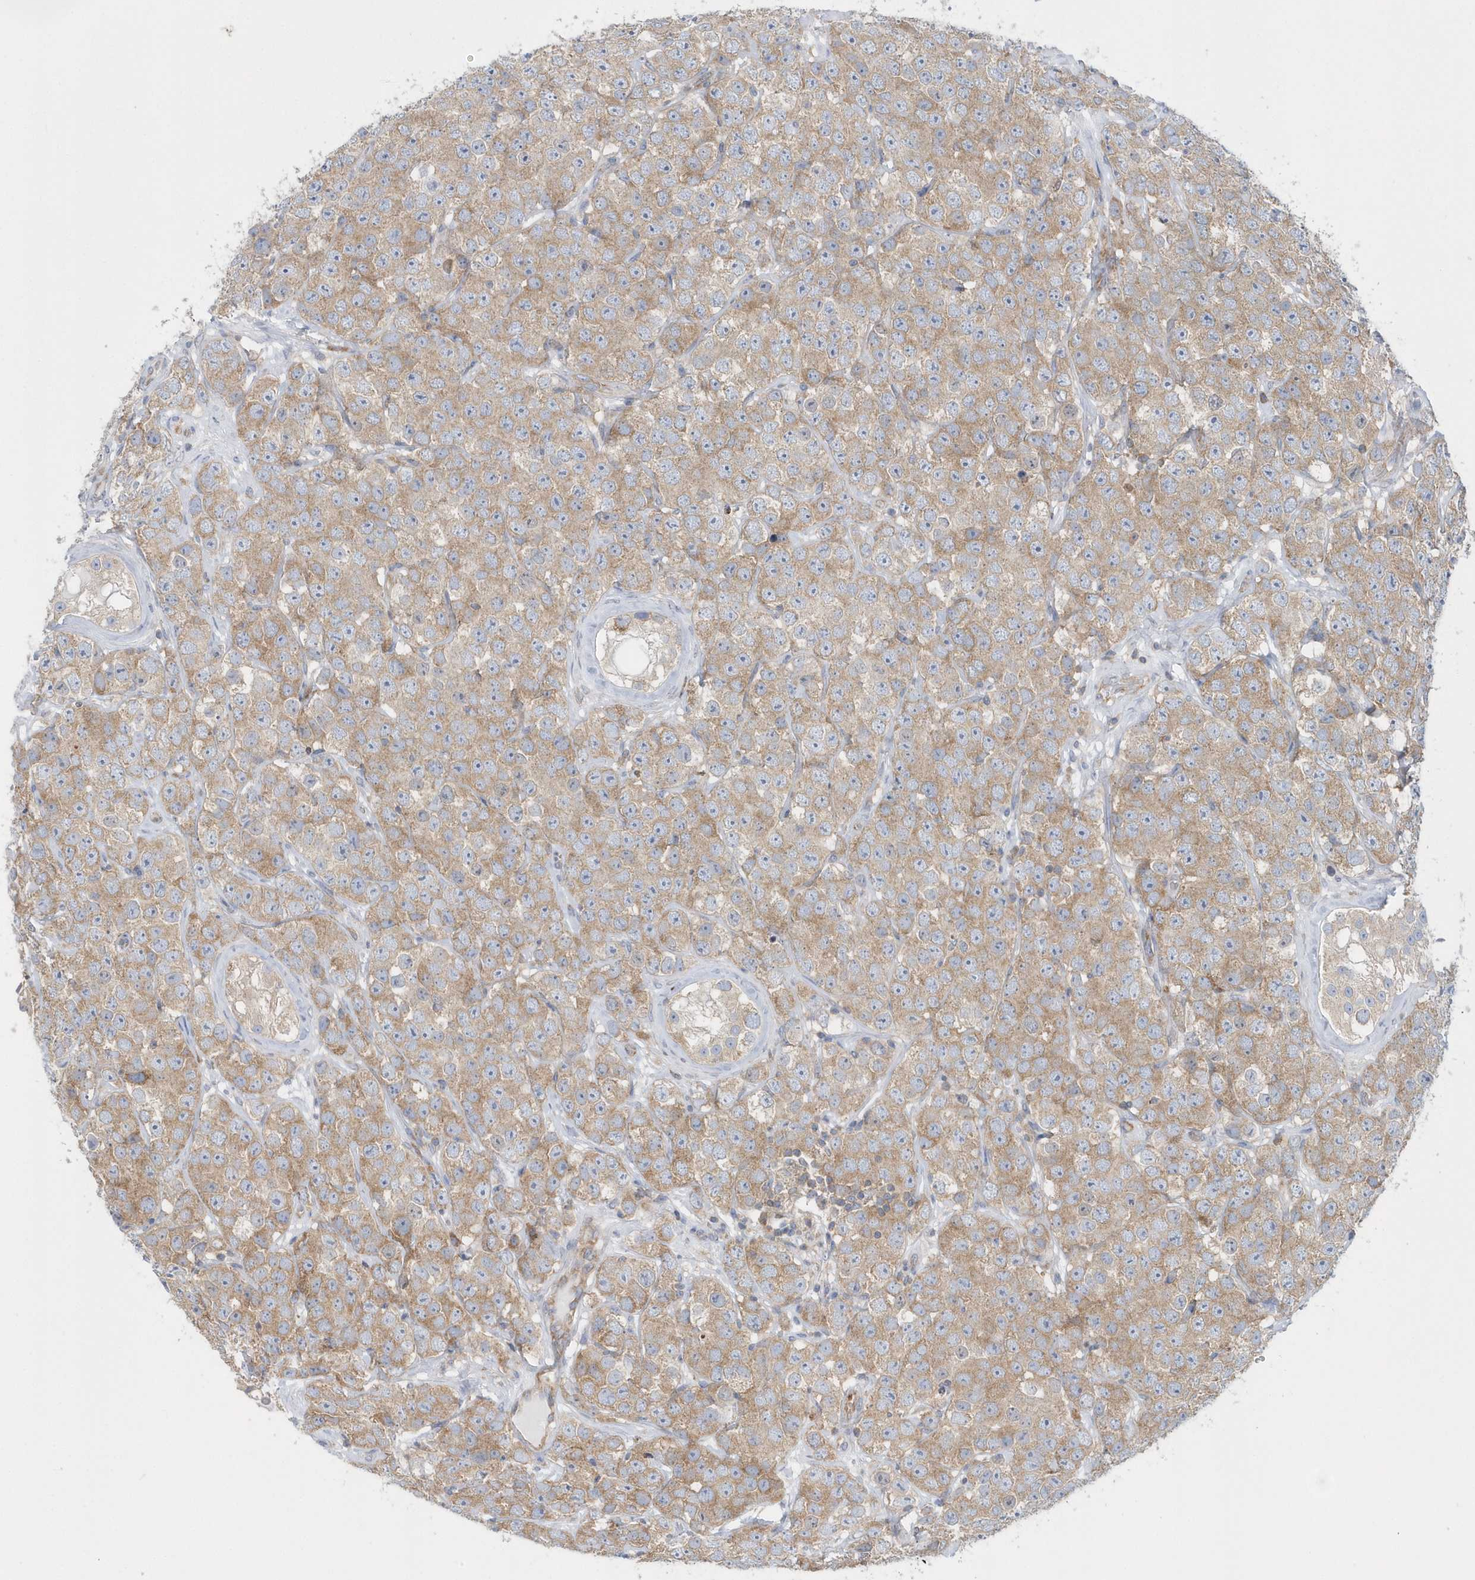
{"staining": {"intensity": "moderate", "quantity": ">75%", "location": "cytoplasmic/membranous"}, "tissue": "testis cancer", "cell_type": "Tumor cells", "image_type": "cancer", "snomed": [{"axis": "morphology", "description": "Seminoma, NOS"}, {"axis": "topography", "description": "Testis"}], "caption": "Protein staining reveals moderate cytoplasmic/membranous positivity in about >75% of tumor cells in testis seminoma. (DAB = brown stain, brightfield microscopy at high magnification).", "gene": "EIF3C", "patient": {"sex": "male", "age": 28}}